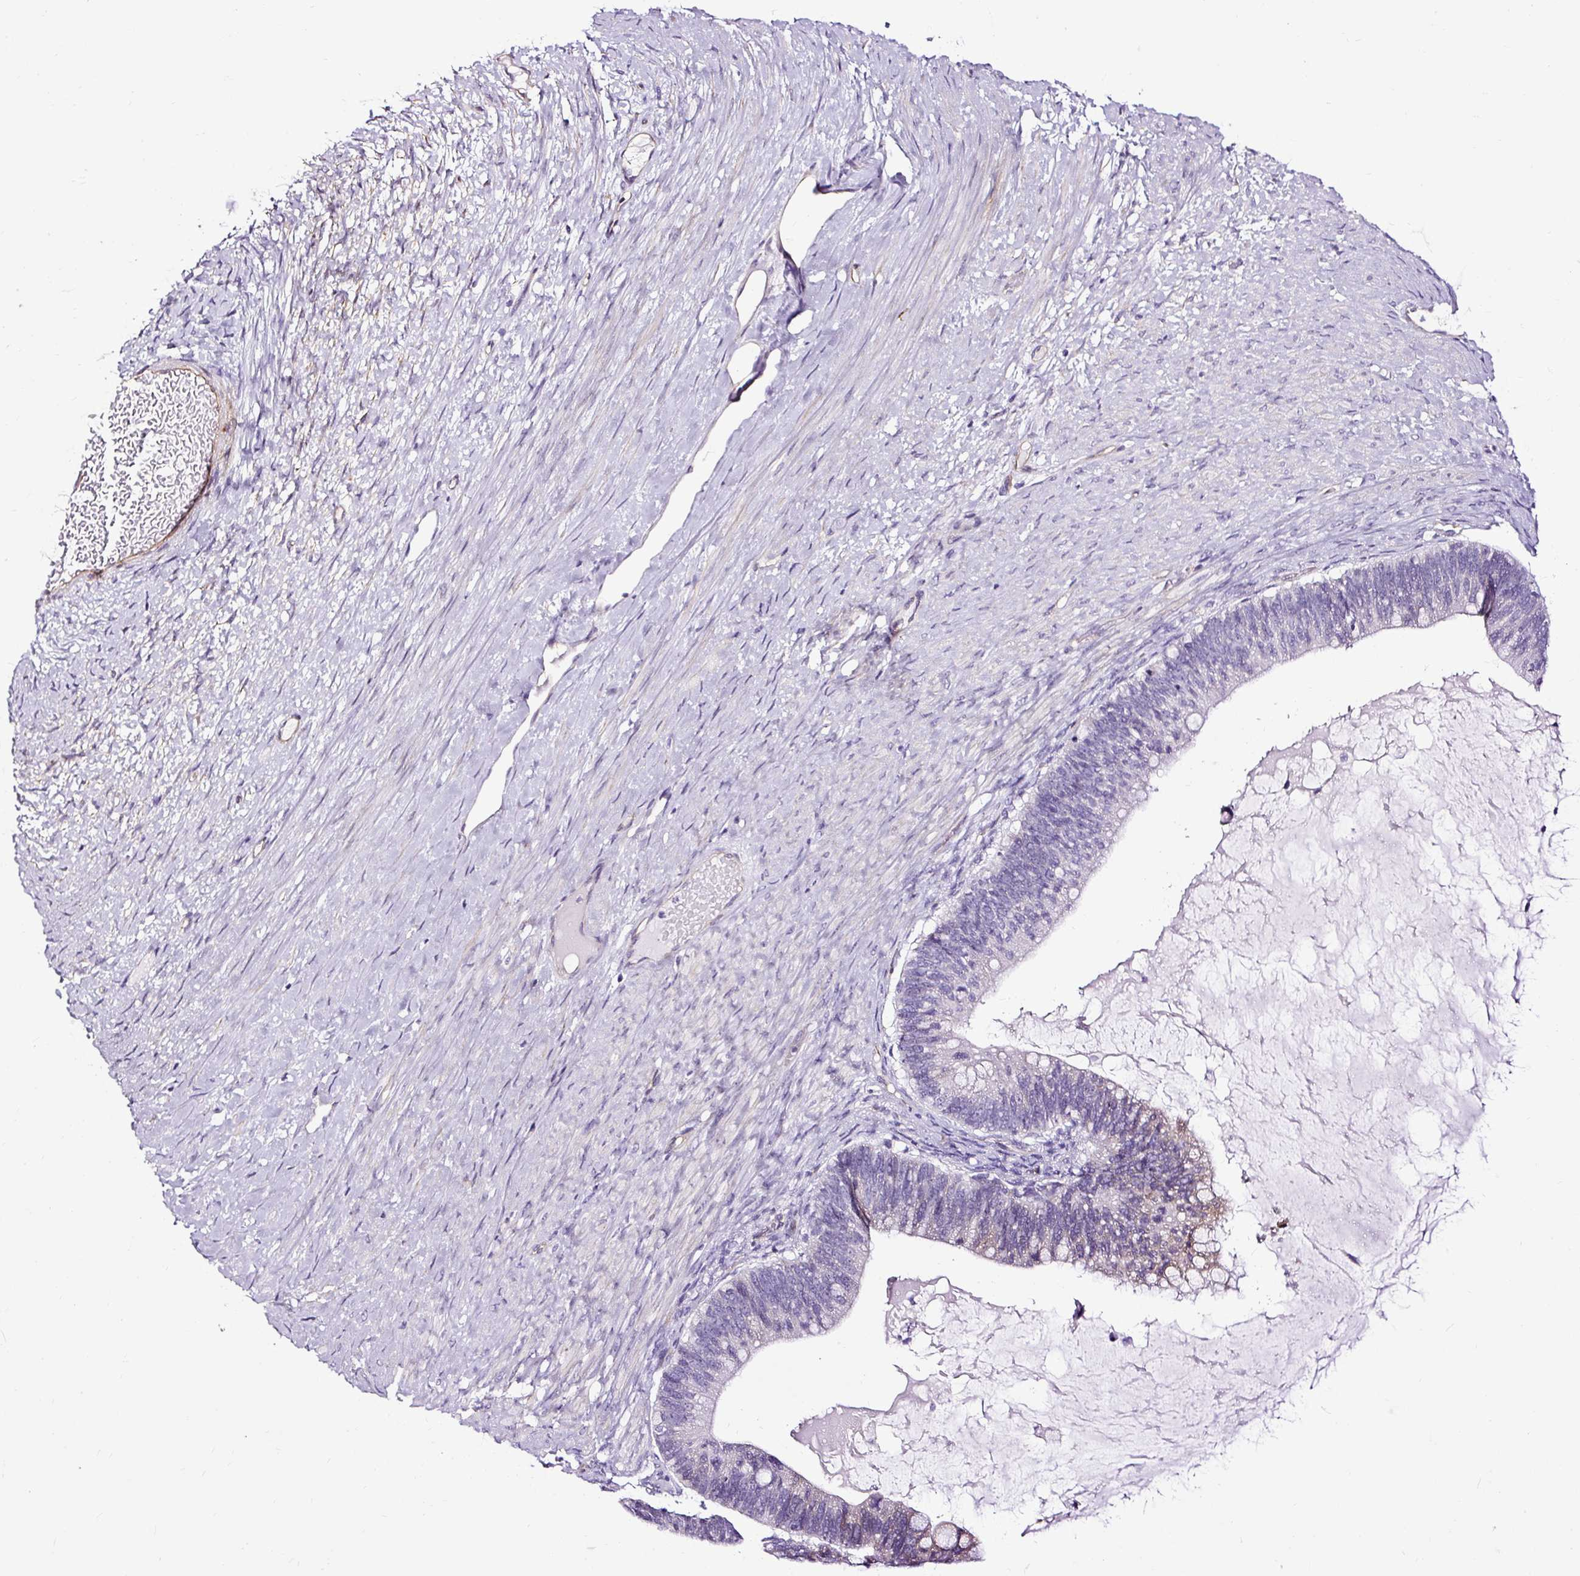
{"staining": {"intensity": "weak", "quantity": "<25%", "location": "cytoplasmic/membranous"}, "tissue": "ovarian cancer", "cell_type": "Tumor cells", "image_type": "cancer", "snomed": [{"axis": "morphology", "description": "Cystadenocarcinoma, mucinous, NOS"}, {"axis": "topography", "description": "Ovary"}], "caption": "High power microscopy micrograph of an immunohistochemistry histopathology image of ovarian mucinous cystadenocarcinoma, revealing no significant positivity in tumor cells. The staining is performed using DAB brown chromogen with nuclei counter-stained in using hematoxylin.", "gene": "SLC7A8", "patient": {"sex": "female", "age": 61}}